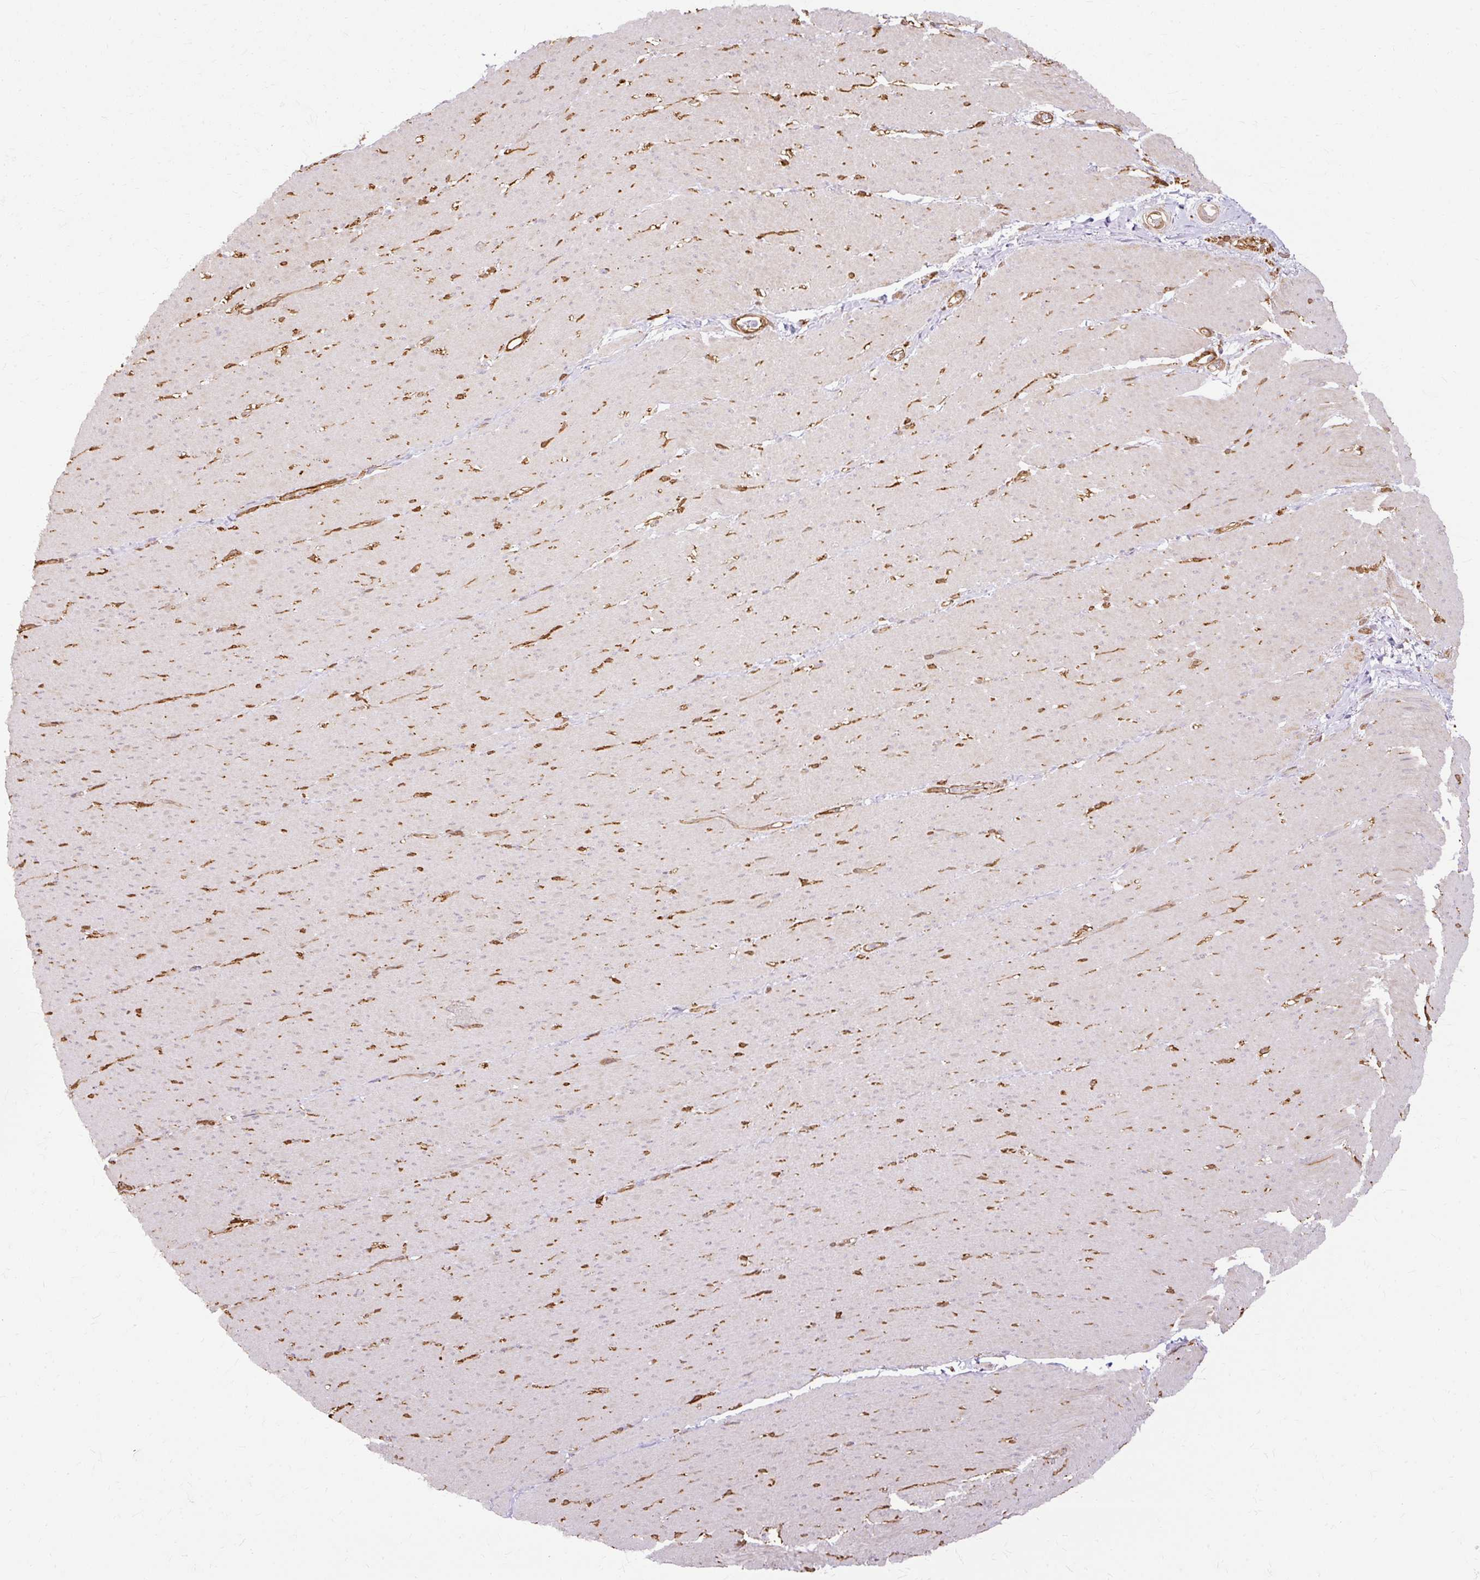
{"staining": {"intensity": "moderate", "quantity": "25%-75%", "location": "cytoplasmic/membranous"}, "tissue": "smooth muscle", "cell_type": "Smooth muscle cells", "image_type": "normal", "snomed": [{"axis": "morphology", "description": "Normal tissue, NOS"}, {"axis": "topography", "description": "Smooth muscle"}, {"axis": "topography", "description": "Rectum"}], "caption": "Immunohistochemical staining of benign smooth muscle reveals moderate cytoplasmic/membranous protein positivity in approximately 25%-75% of smooth muscle cells. (DAB (3,3'-diaminobenzidine) IHC, brown staining for protein, blue staining for nuclei).", "gene": "CNN3", "patient": {"sex": "male", "age": 53}}